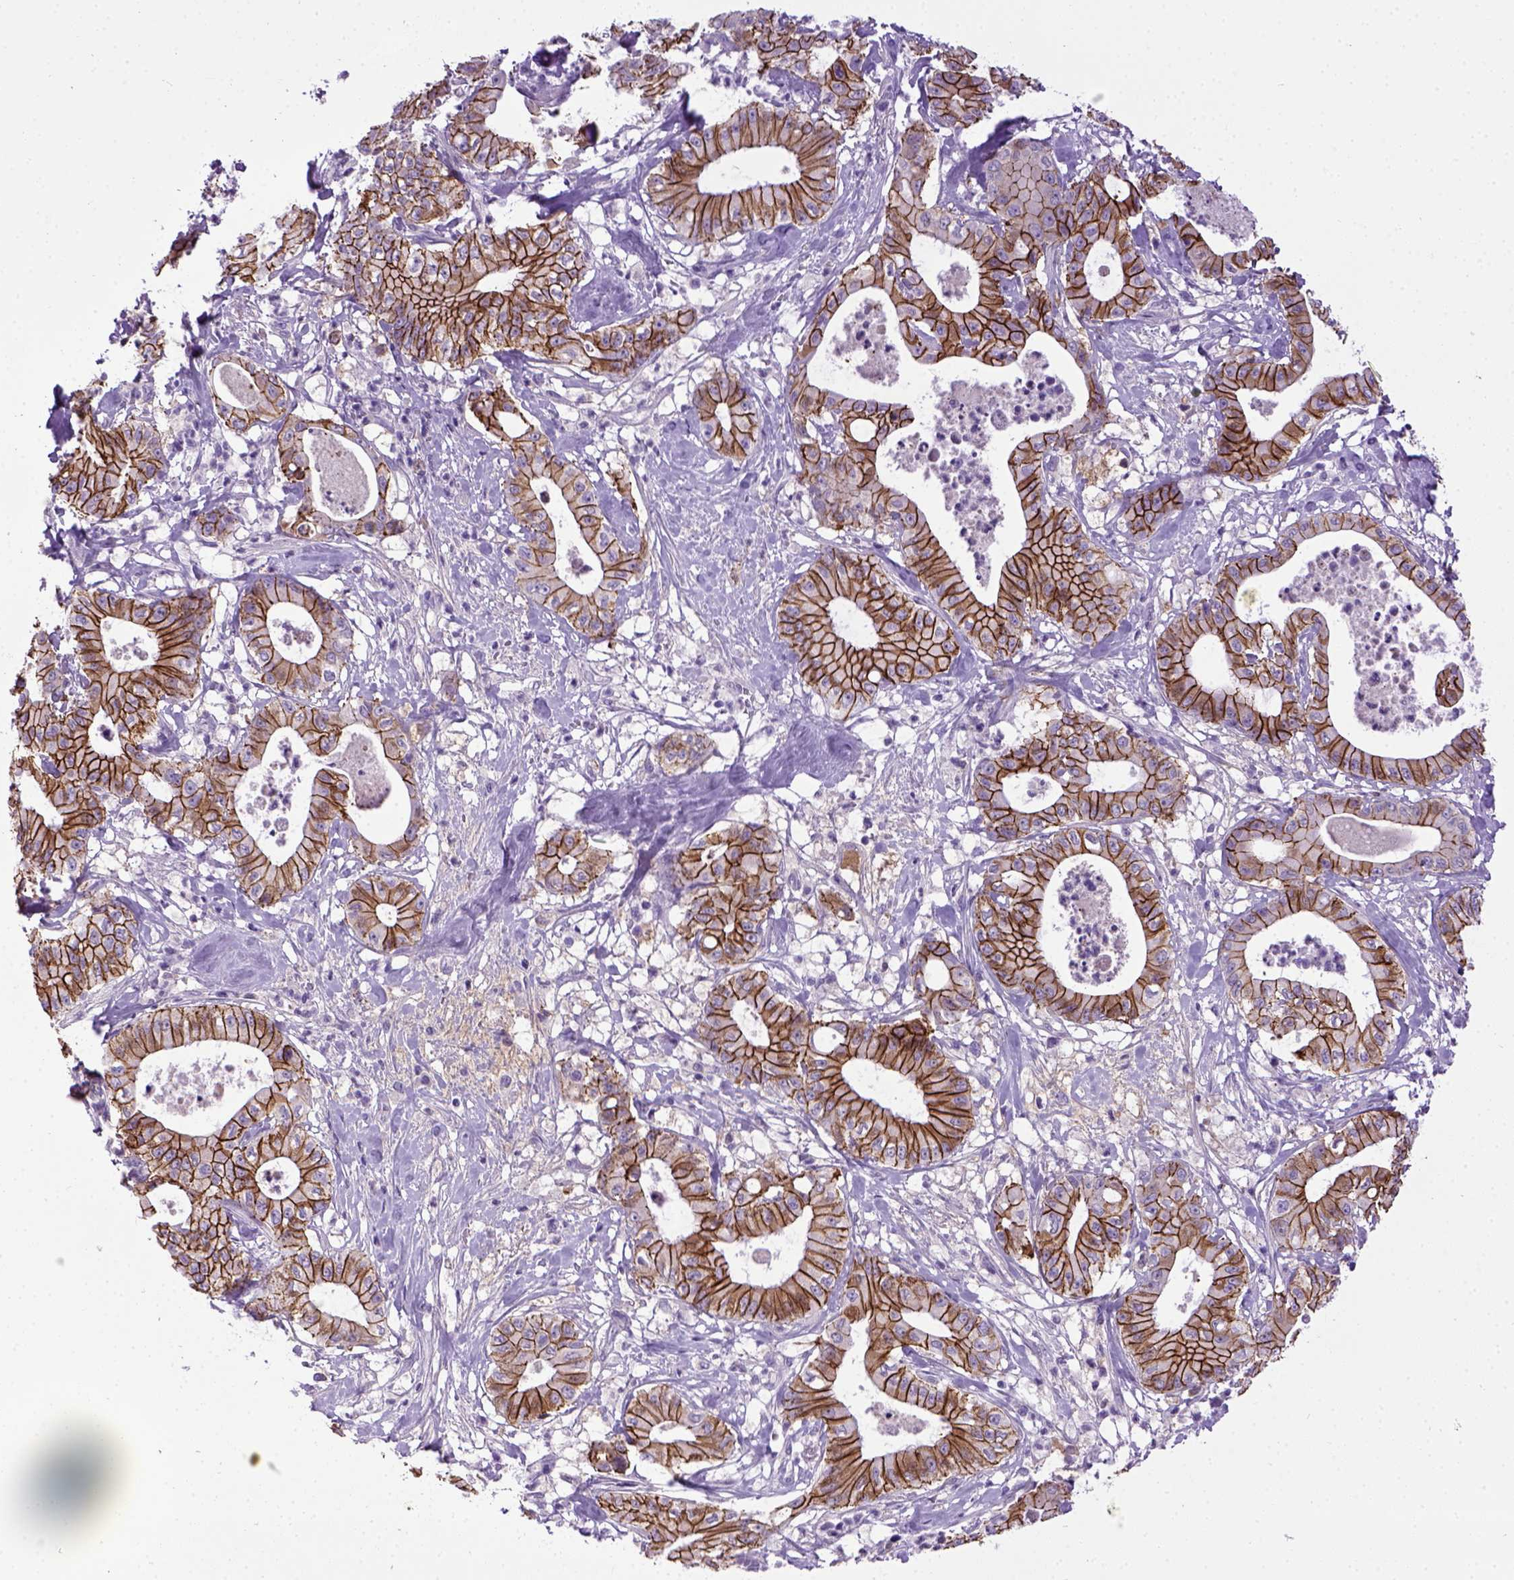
{"staining": {"intensity": "strong", "quantity": ">75%", "location": "cytoplasmic/membranous"}, "tissue": "pancreatic cancer", "cell_type": "Tumor cells", "image_type": "cancer", "snomed": [{"axis": "morphology", "description": "Adenocarcinoma, NOS"}, {"axis": "topography", "description": "Pancreas"}], "caption": "Immunohistochemical staining of pancreatic adenocarcinoma demonstrates high levels of strong cytoplasmic/membranous expression in about >75% of tumor cells.", "gene": "CDH1", "patient": {"sex": "male", "age": 71}}